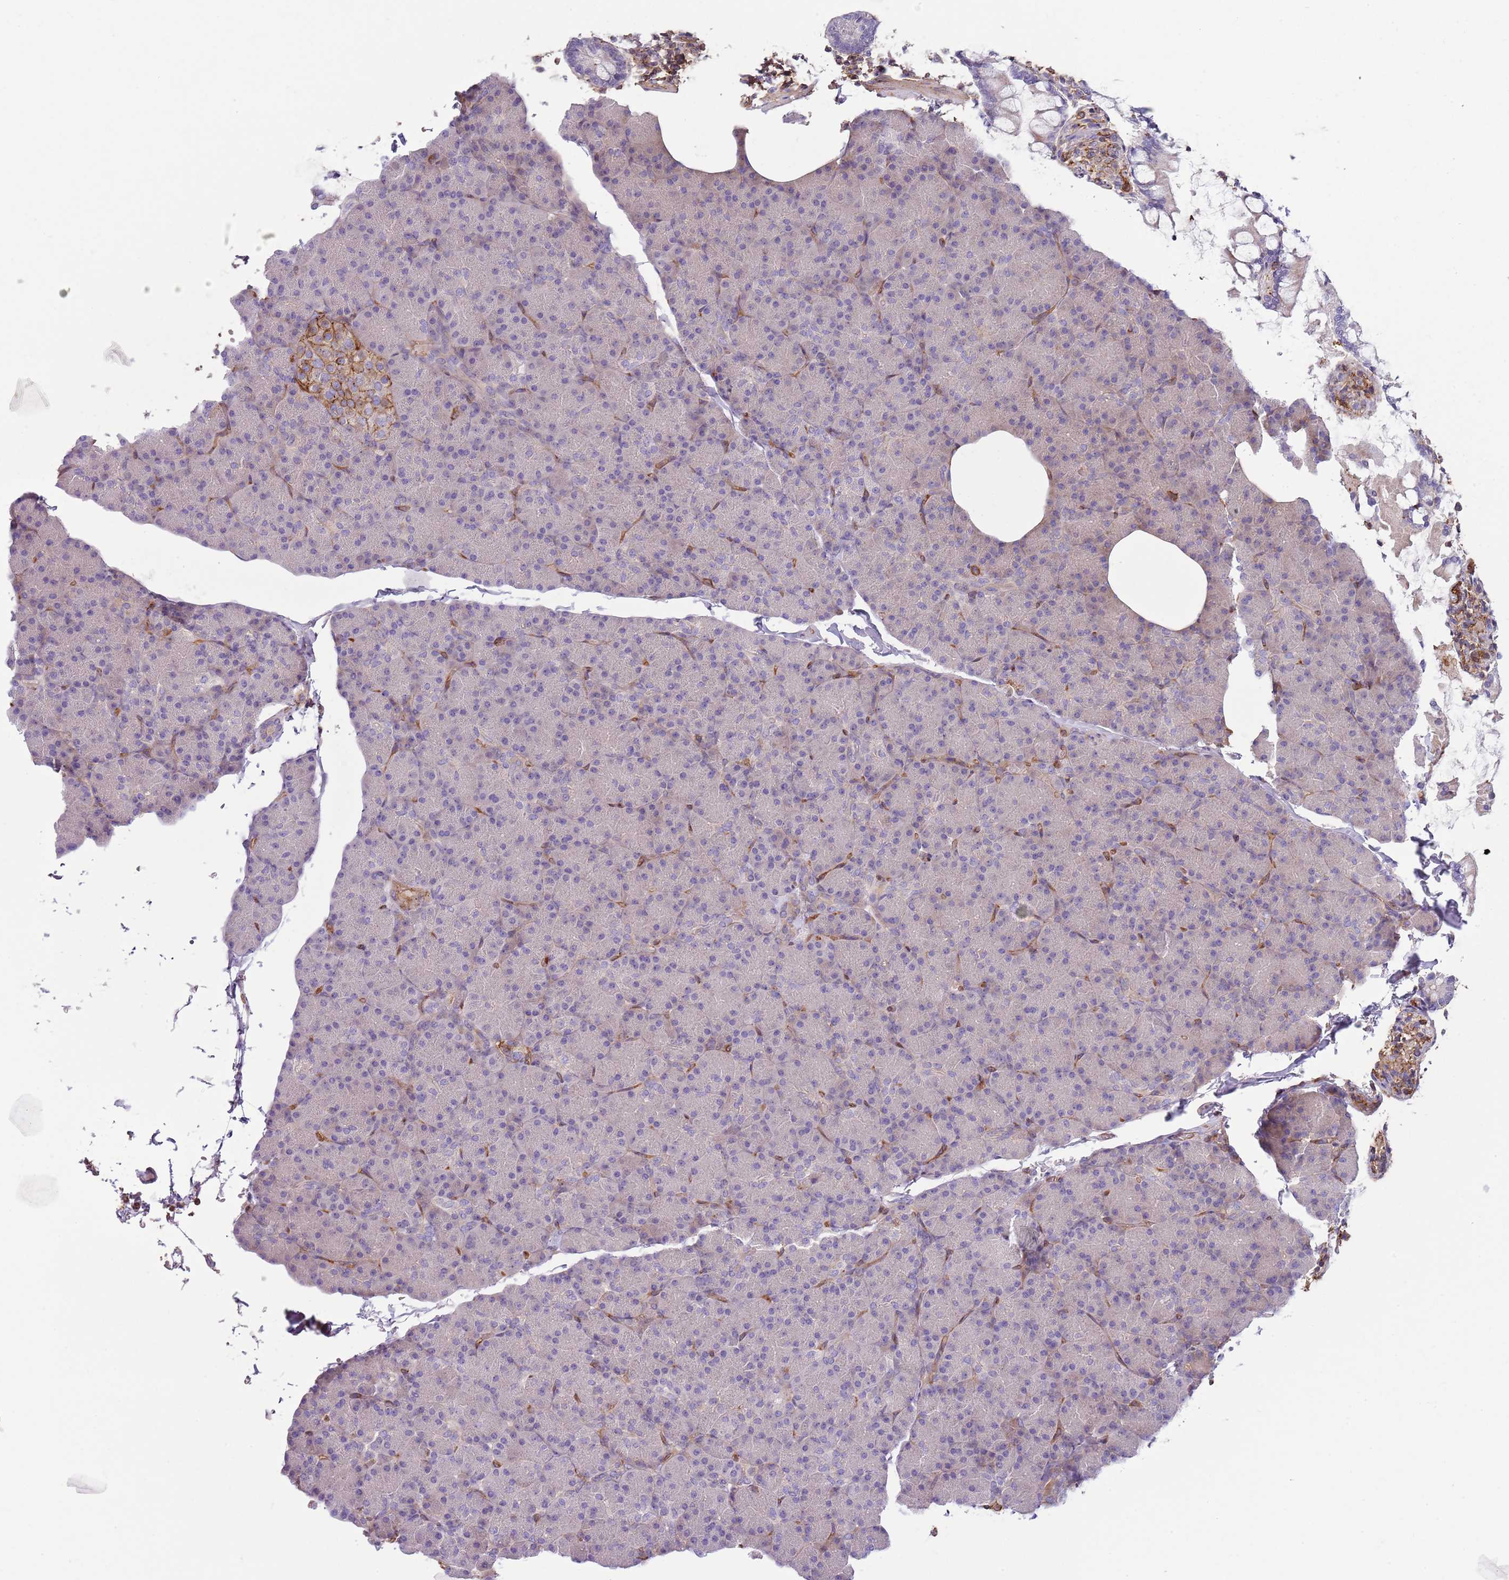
{"staining": {"intensity": "moderate", "quantity": "<25%", "location": "cytoplasmic/membranous"}, "tissue": "pancreas", "cell_type": "Exocrine glandular cells", "image_type": "normal", "snomed": [{"axis": "morphology", "description": "Normal tissue, NOS"}, {"axis": "topography", "description": "Pancreas"}], "caption": "A low amount of moderate cytoplasmic/membranous positivity is identified in approximately <25% of exocrine glandular cells in normal pancreas.", "gene": "GNAI1", "patient": {"sex": "female", "age": 43}}